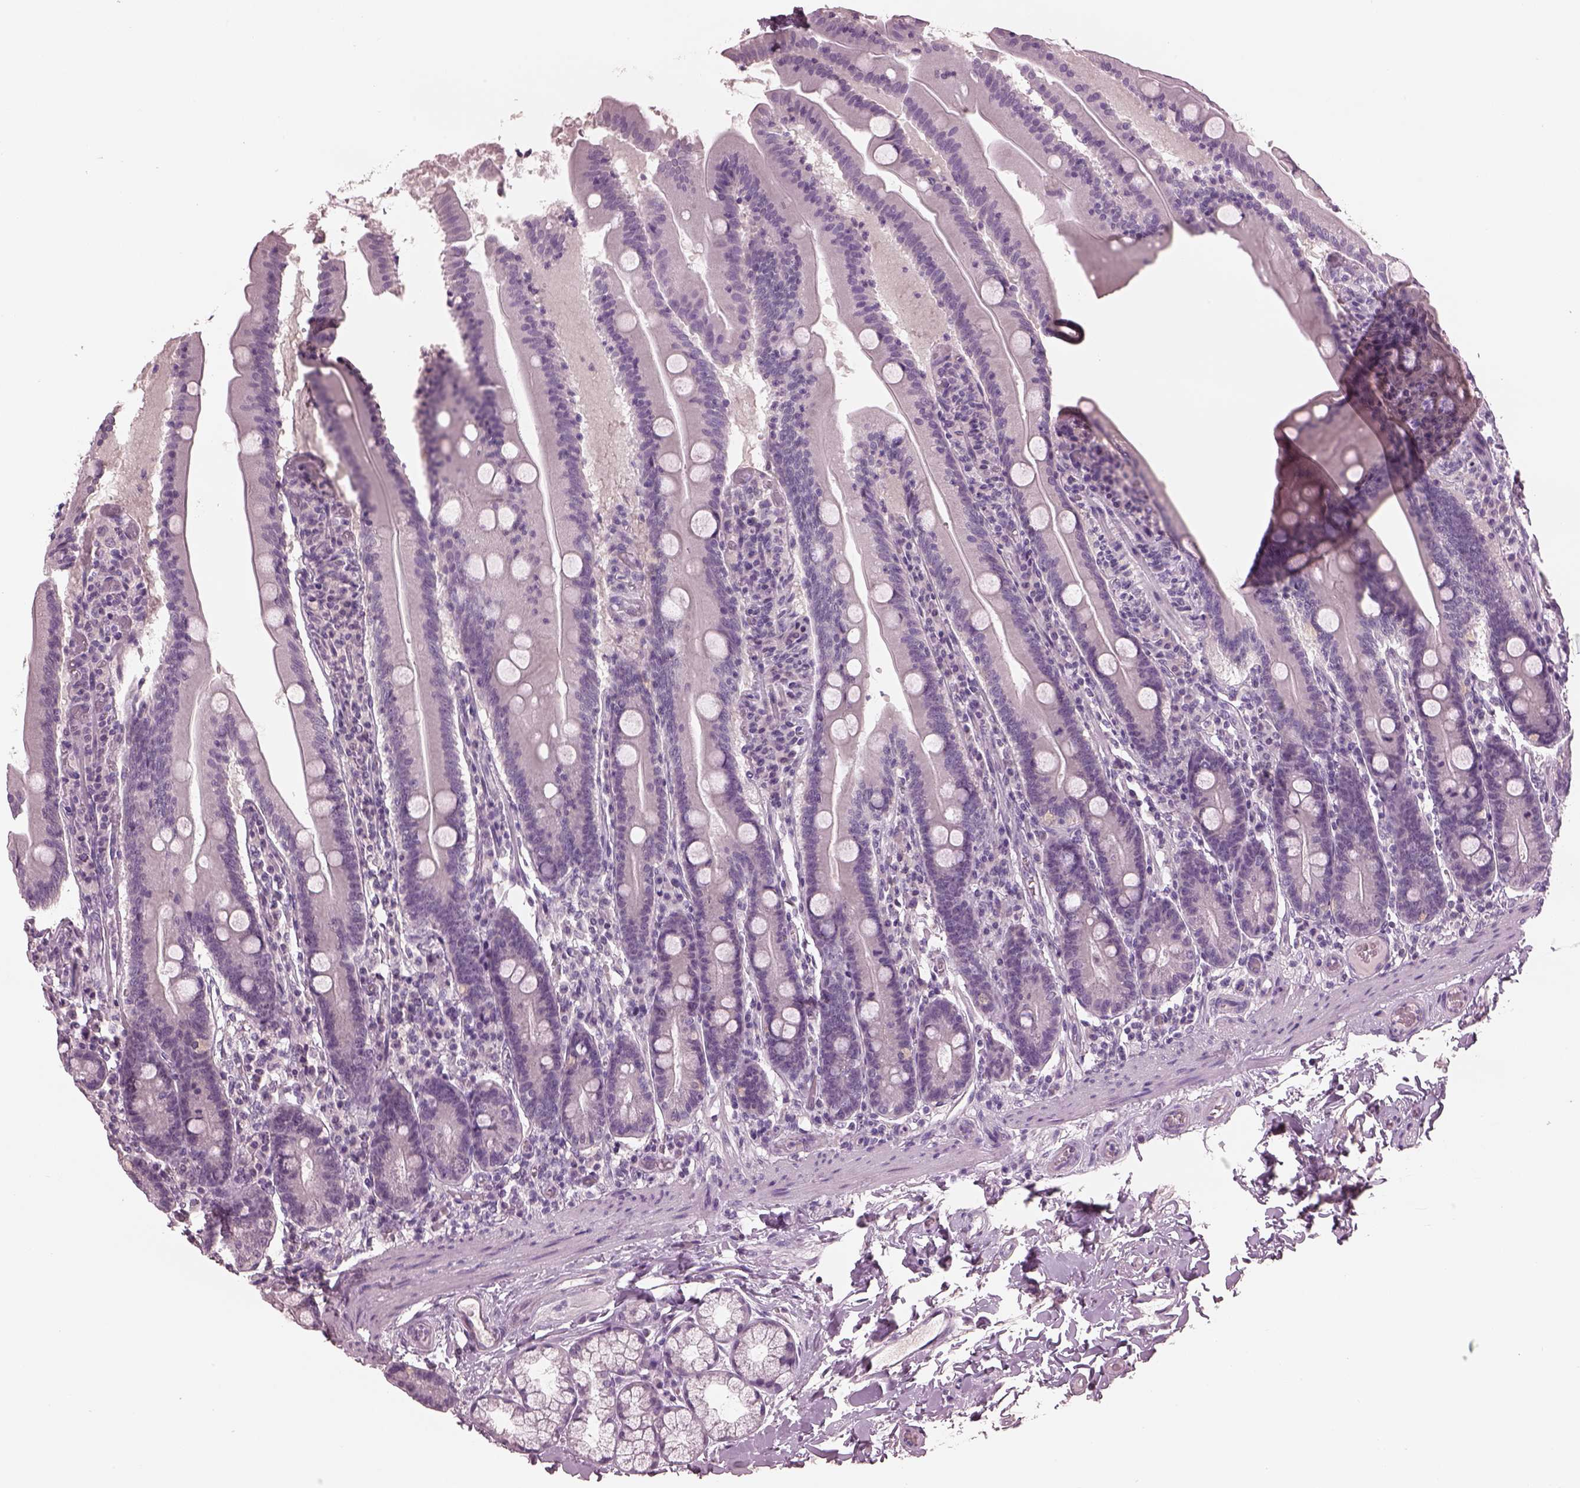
{"staining": {"intensity": "negative", "quantity": "none", "location": "none"}, "tissue": "small intestine", "cell_type": "Glandular cells", "image_type": "normal", "snomed": [{"axis": "morphology", "description": "Normal tissue, NOS"}, {"axis": "topography", "description": "Small intestine"}], "caption": "A high-resolution histopathology image shows immunohistochemistry staining of benign small intestine, which reveals no significant positivity in glandular cells.", "gene": "PACRG", "patient": {"sex": "male", "age": 37}}